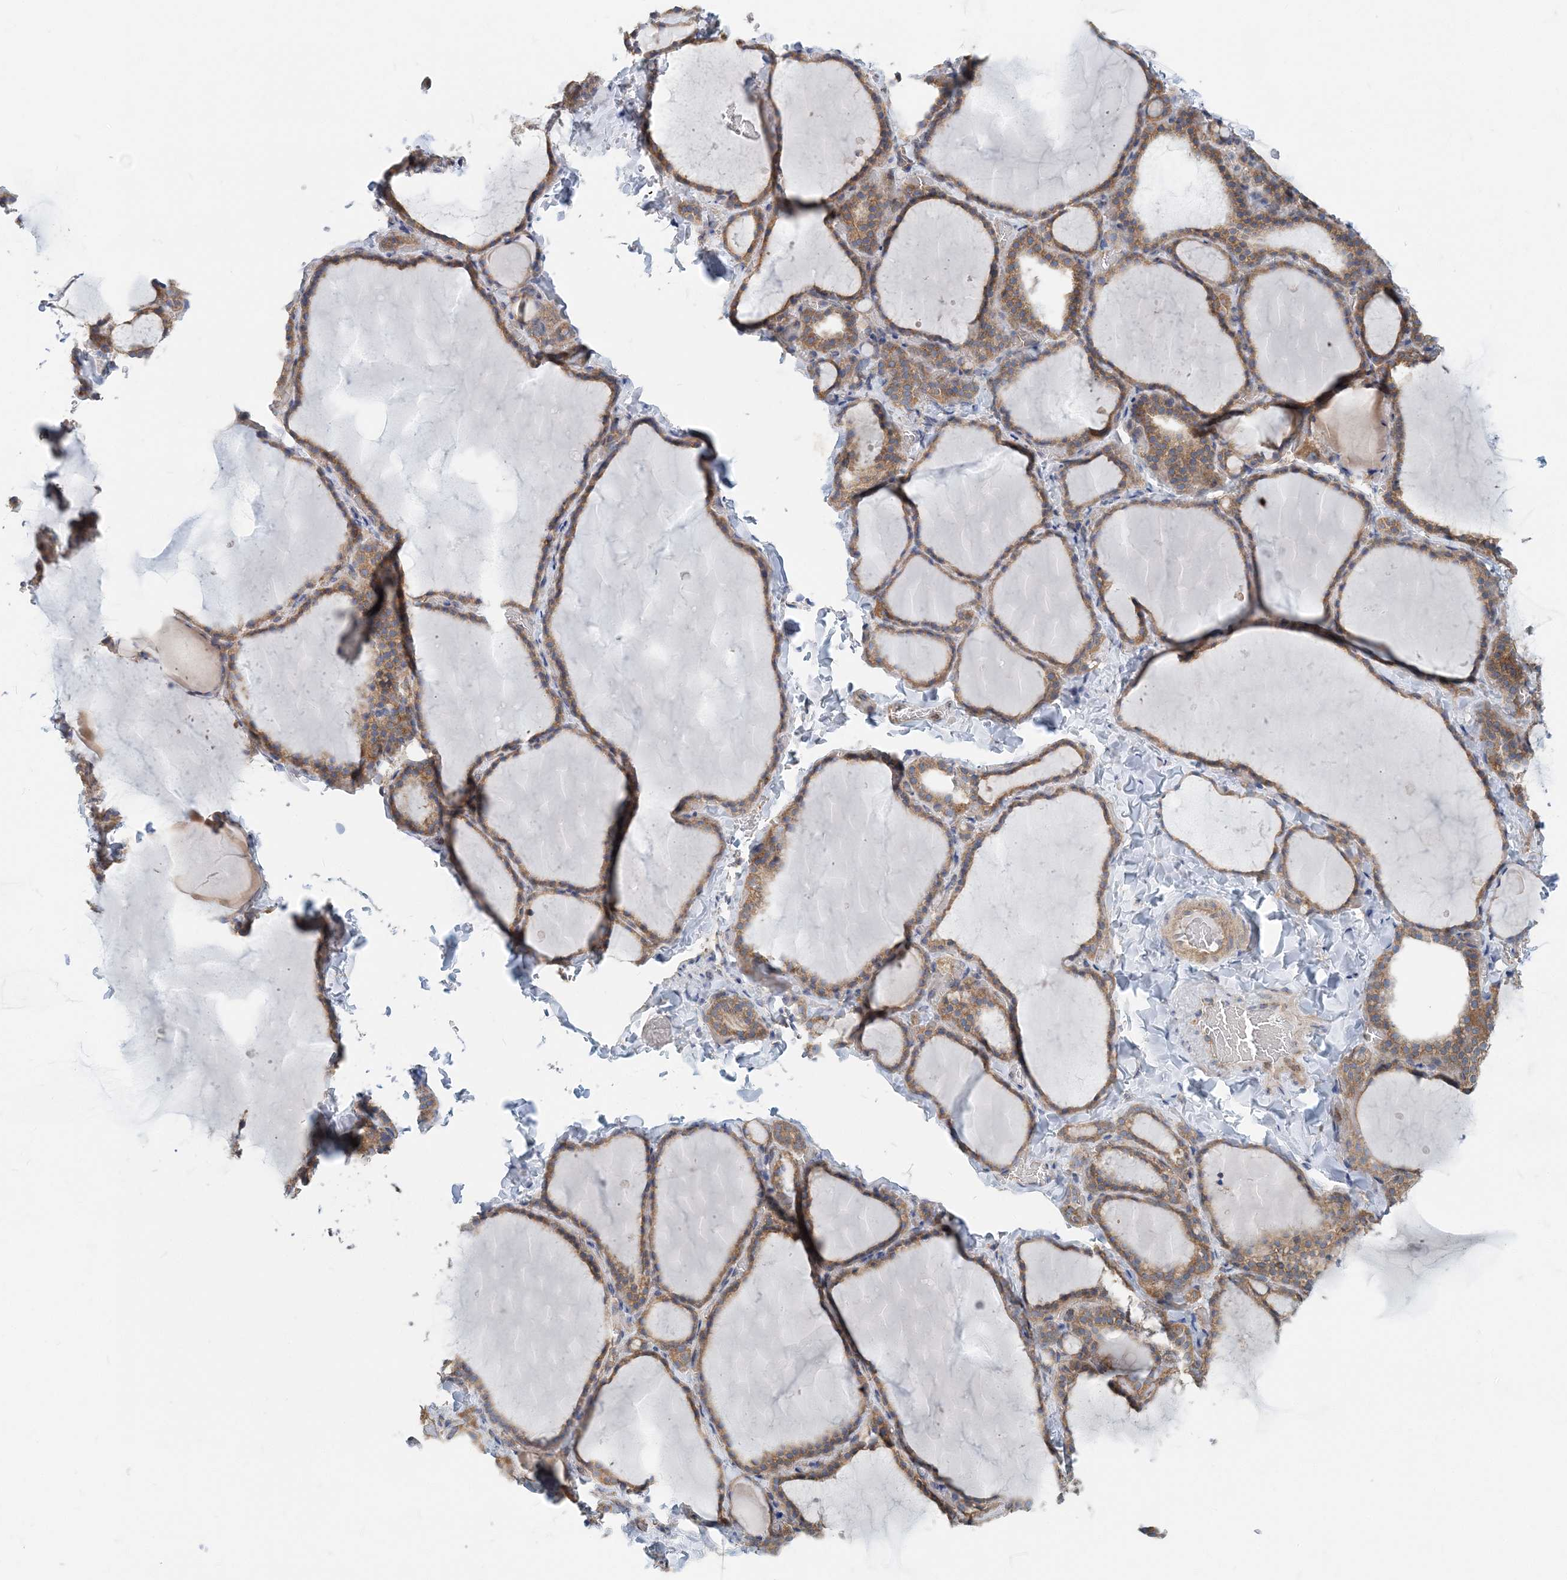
{"staining": {"intensity": "moderate", "quantity": ">75%", "location": "cytoplasmic/membranous"}, "tissue": "thyroid gland", "cell_type": "Glandular cells", "image_type": "normal", "snomed": [{"axis": "morphology", "description": "Normal tissue, NOS"}, {"axis": "topography", "description": "Thyroid gland"}], "caption": "Thyroid gland stained with a brown dye reveals moderate cytoplasmic/membranous positive expression in about >75% of glandular cells.", "gene": "MOB4", "patient": {"sex": "female", "age": 22}}